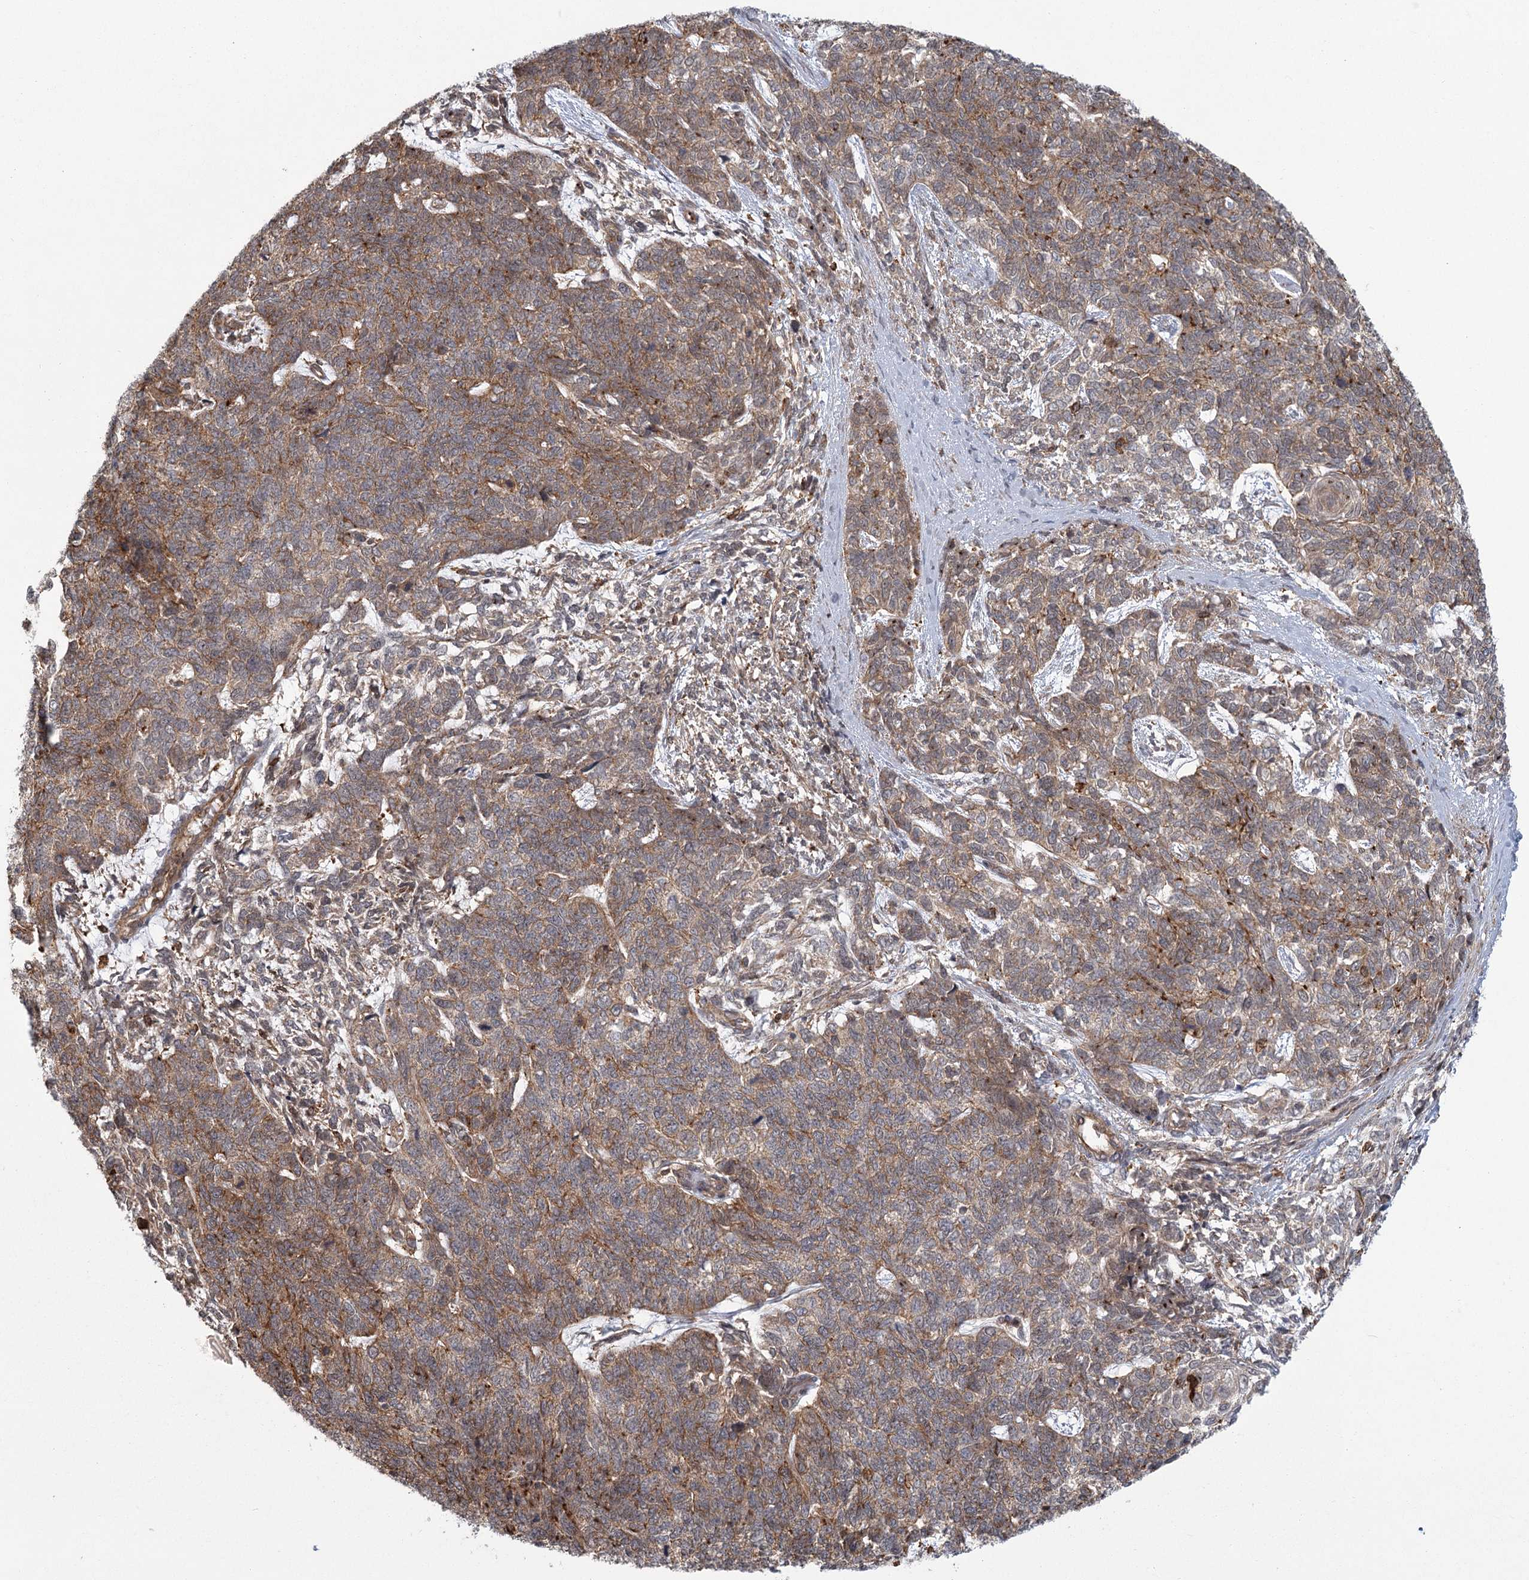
{"staining": {"intensity": "moderate", "quantity": ">75%", "location": "cytoplasmic/membranous"}, "tissue": "cervical cancer", "cell_type": "Tumor cells", "image_type": "cancer", "snomed": [{"axis": "morphology", "description": "Squamous cell carcinoma, NOS"}, {"axis": "topography", "description": "Cervix"}], "caption": "Human cervical squamous cell carcinoma stained with a protein marker shows moderate staining in tumor cells.", "gene": "MEPE", "patient": {"sex": "female", "age": 63}}